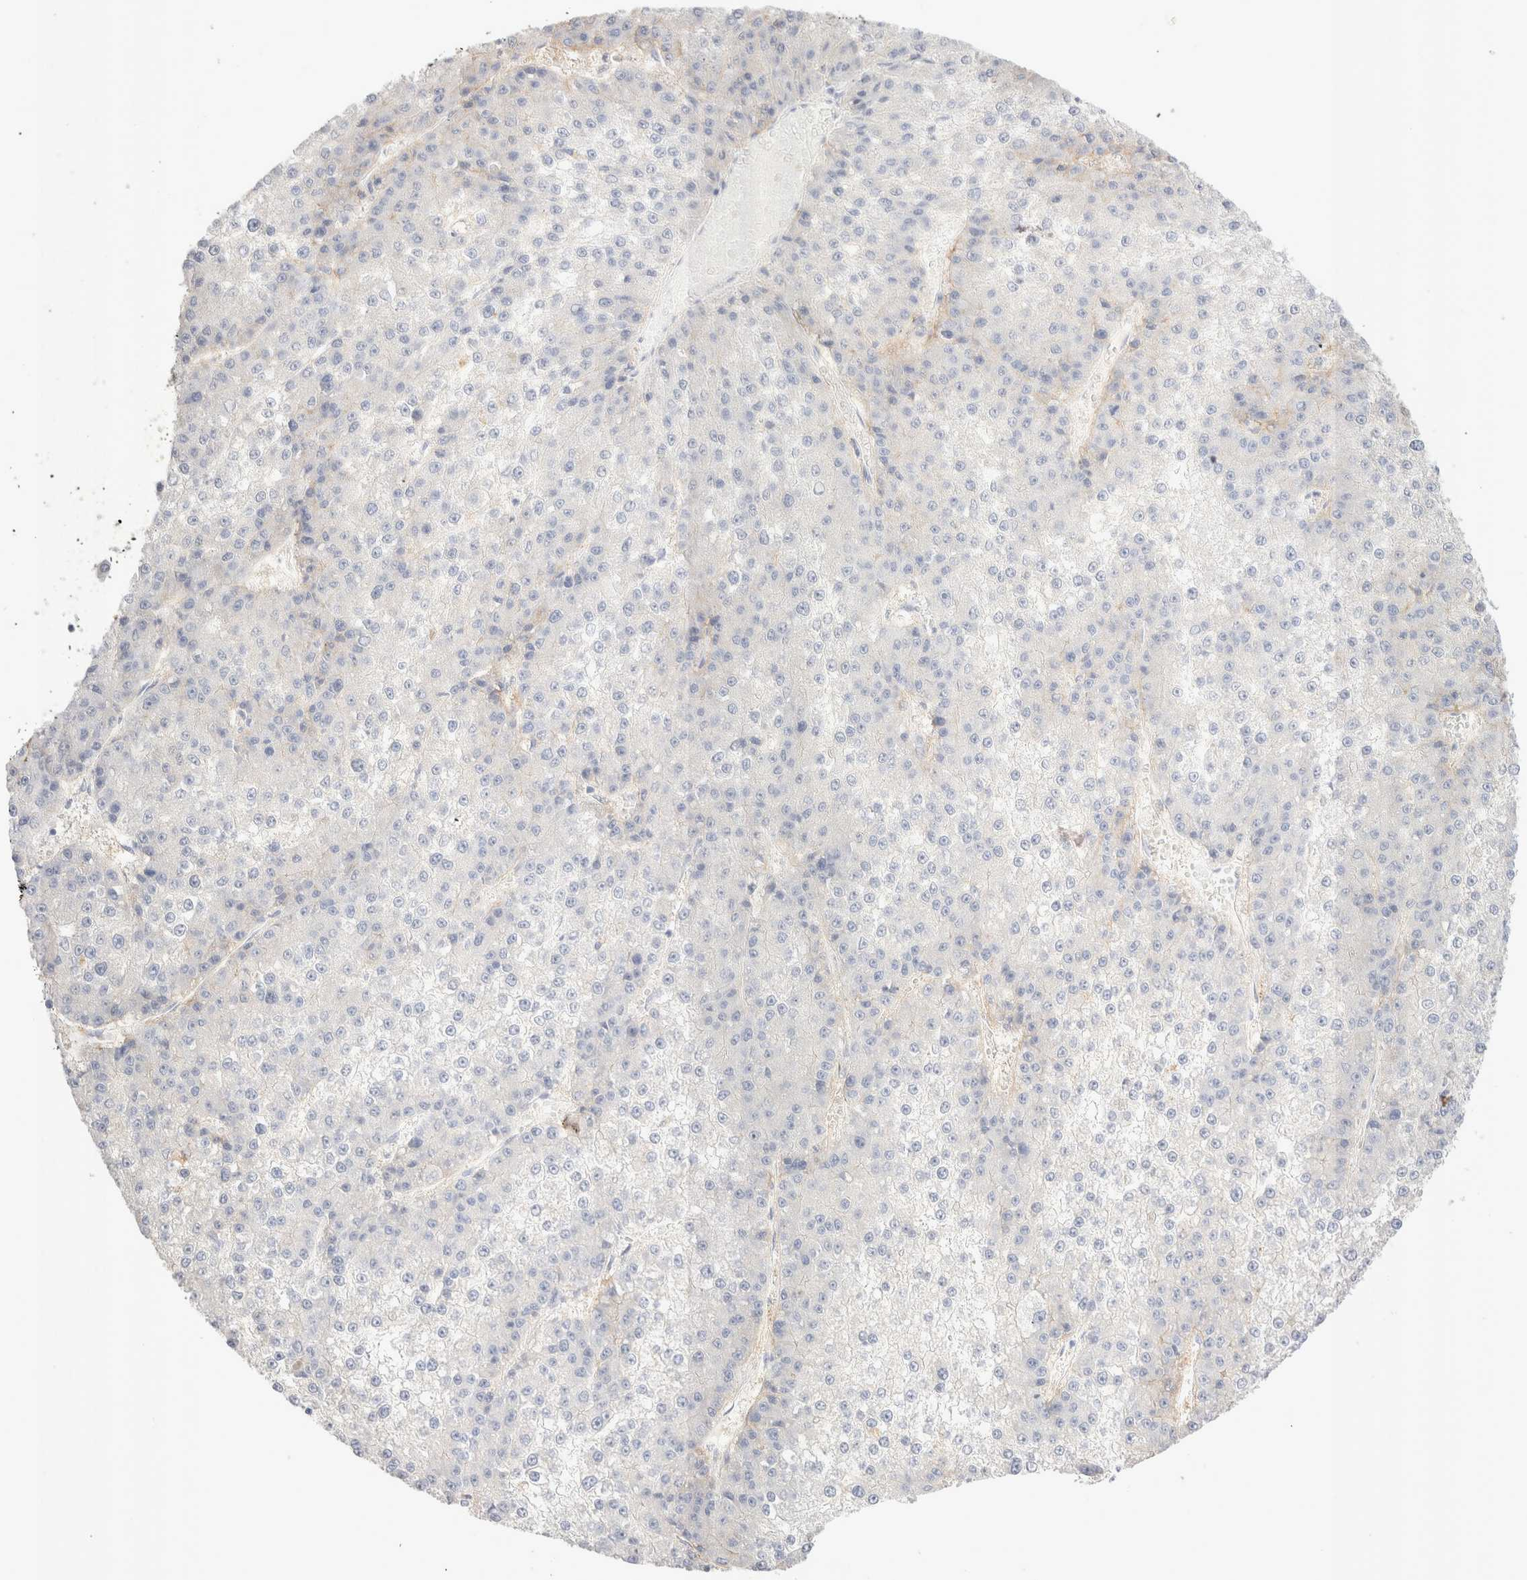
{"staining": {"intensity": "negative", "quantity": "none", "location": "none"}, "tissue": "liver cancer", "cell_type": "Tumor cells", "image_type": "cancer", "snomed": [{"axis": "morphology", "description": "Carcinoma, Hepatocellular, NOS"}, {"axis": "topography", "description": "Liver"}], "caption": "DAB (3,3'-diaminobenzidine) immunohistochemical staining of liver hepatocellular carcinoma displays no significant expression in tumor cells.", "gene": "EPCAM", "patient": {"sex": "female", "age": 73}}